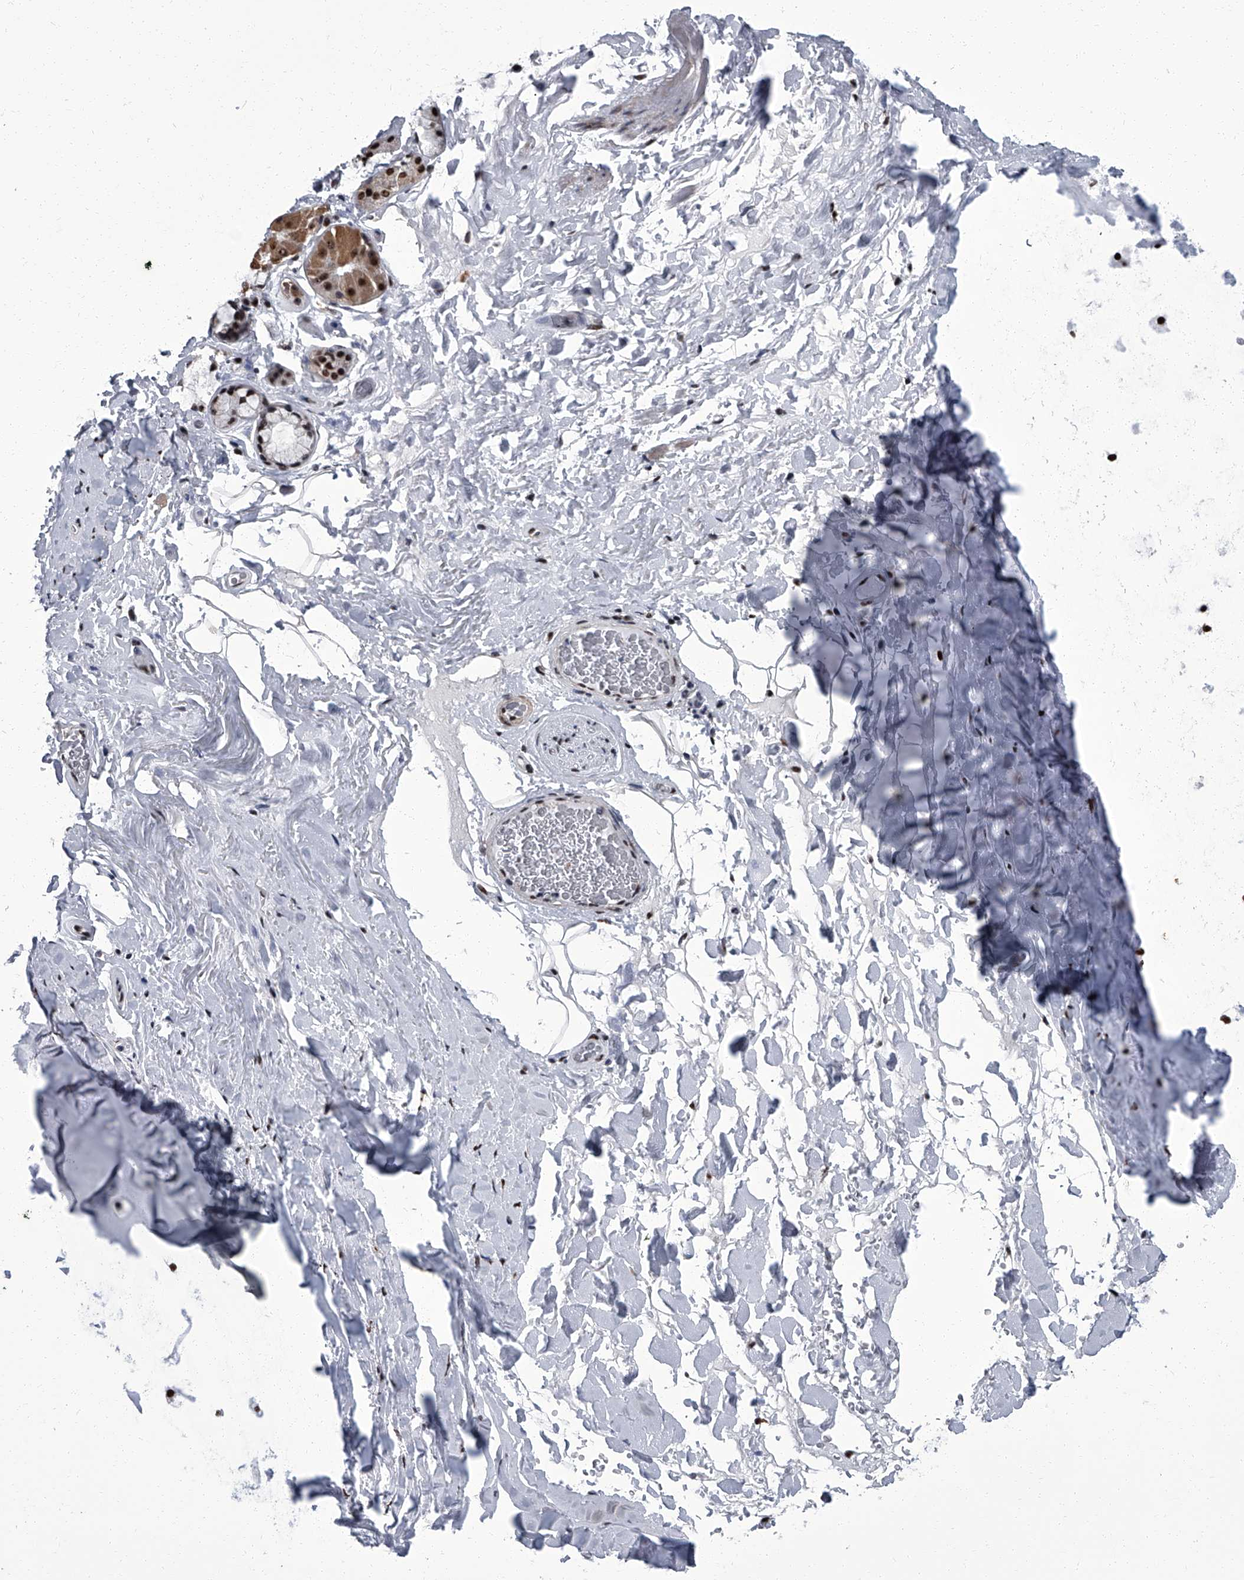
{"staining": {"intensity": "moderate", "quantity": "25%-75%", "location": "nuclear"}, "tissue": "adipose tissue", "cell_type": "Adipocytes", "image_type": "normal", "snomed": [{"axis": "morphology", "description": "Normal tissue, NOS"}, {"axis": "topography", "description": "Cartilage tissue"}], "caption": "This micrograph reveals IHC staining of unremarkable adipose tissue, with medium moderate nuclear positivity in approximately 25%-75% of adipocytes.", "gene": "ZNF518B", "patient": {"sex": "female", "age": 63}}